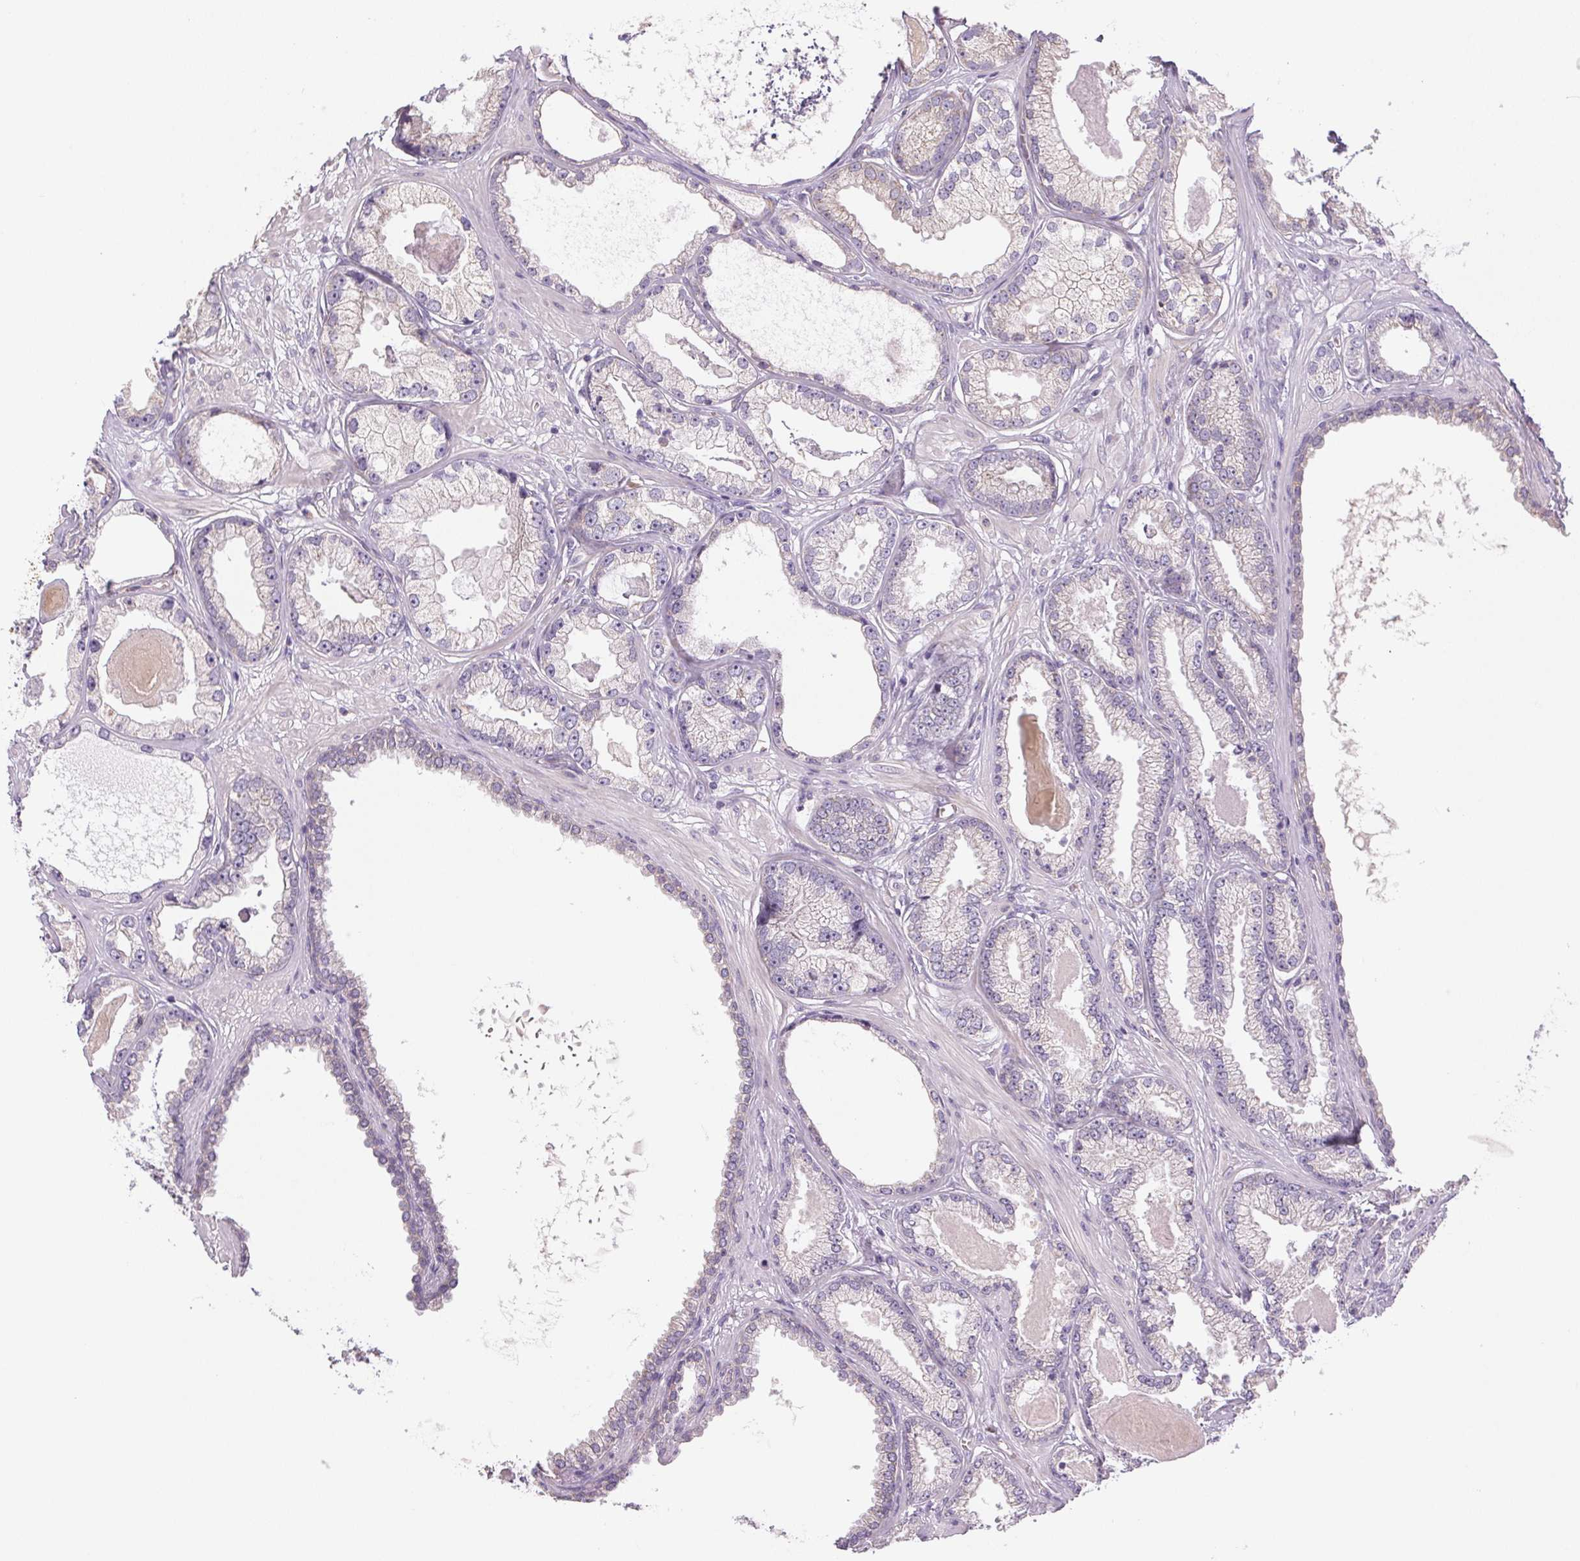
{"staining": {"intensity": "negative", "quantity": "none", "location": "none"}, "tissue": "prostate cancer", "cell_type": "Tumor cells", "image_type": "cancer", "snomed": [{"axis": "morphology", "description": "Adenocarcinoma, Low grade"}, {"axis": "topography", "description": "Prostate"}], "caption": "Protein analysis of low-grade adenocarcinoma (prostate) shows no significant expression in tumor cells. Brightfield microscopy of IHC stained with DAB (3,3'-diaminobenzidine) (brown) and hematoxylin (blue), captured at high magnification.", "gene": "SMYD1", "patient": {"sex": "male", "age": 64}}